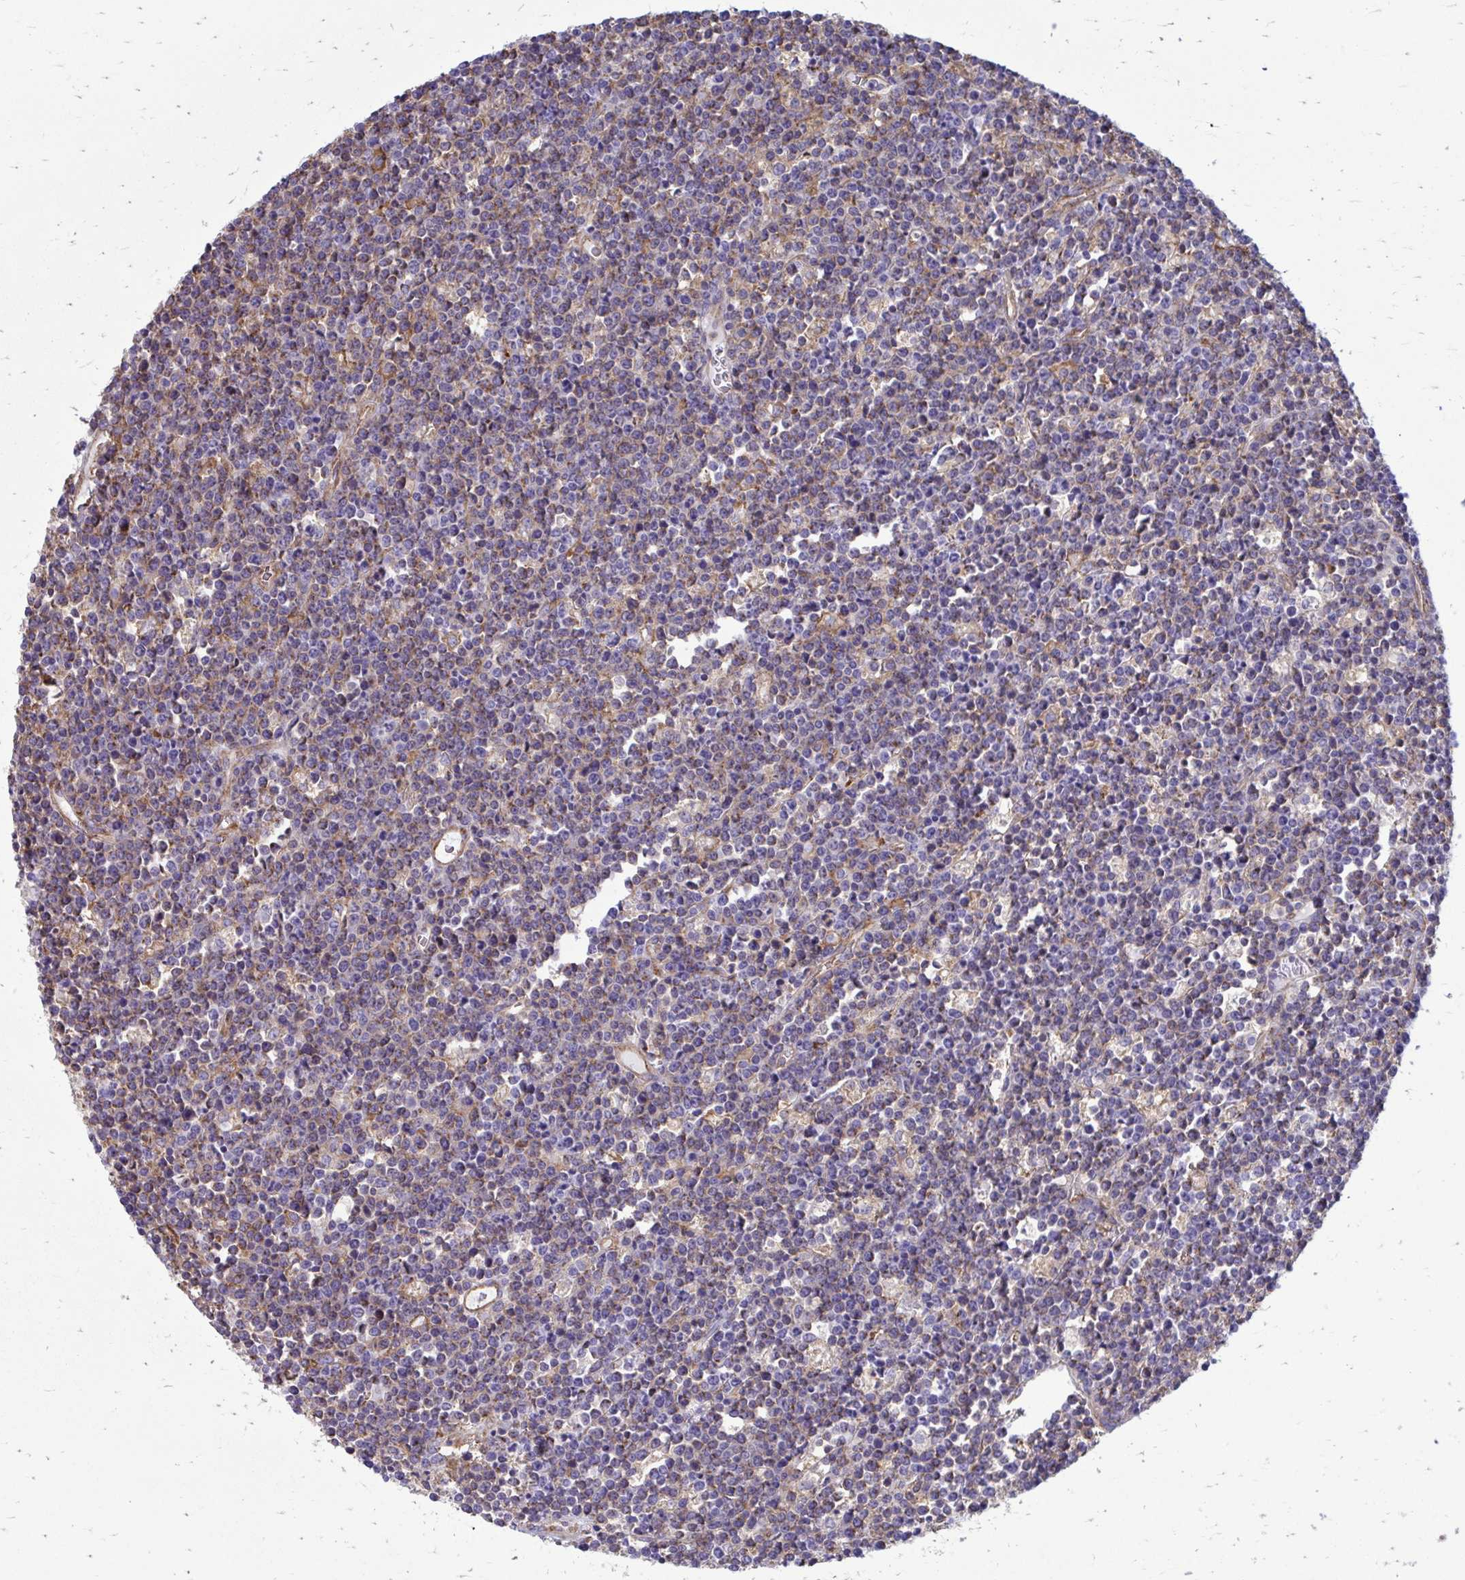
{"staining": {"intensity": "weak", "quantity": "<25%", "location": "cytoplasmic/membranous"}, "tissue": "lymphoma", "cell_type": "Tumor cells", "image_type": "cancer", "snomed": [{"axis": "morphology", "description": "Malignant lymphoma, non-Hodgkin's type, High grade"}, {"axis": "topography", "description": "Ovary"}], "caption": "An IHC histopathology image of high-grade malignant lymphoma, non-Hodgkin's type is shown. There is no staining in tumor cells of high-grade malignant lymphoma, non-Hodgkin's type. (DAB (3,3'-diaminobenzidine) immunohistochemistry with hematoxylin counter stain).", "gene": "CLTA", "patient": {"sex": "female", "age": 56}}